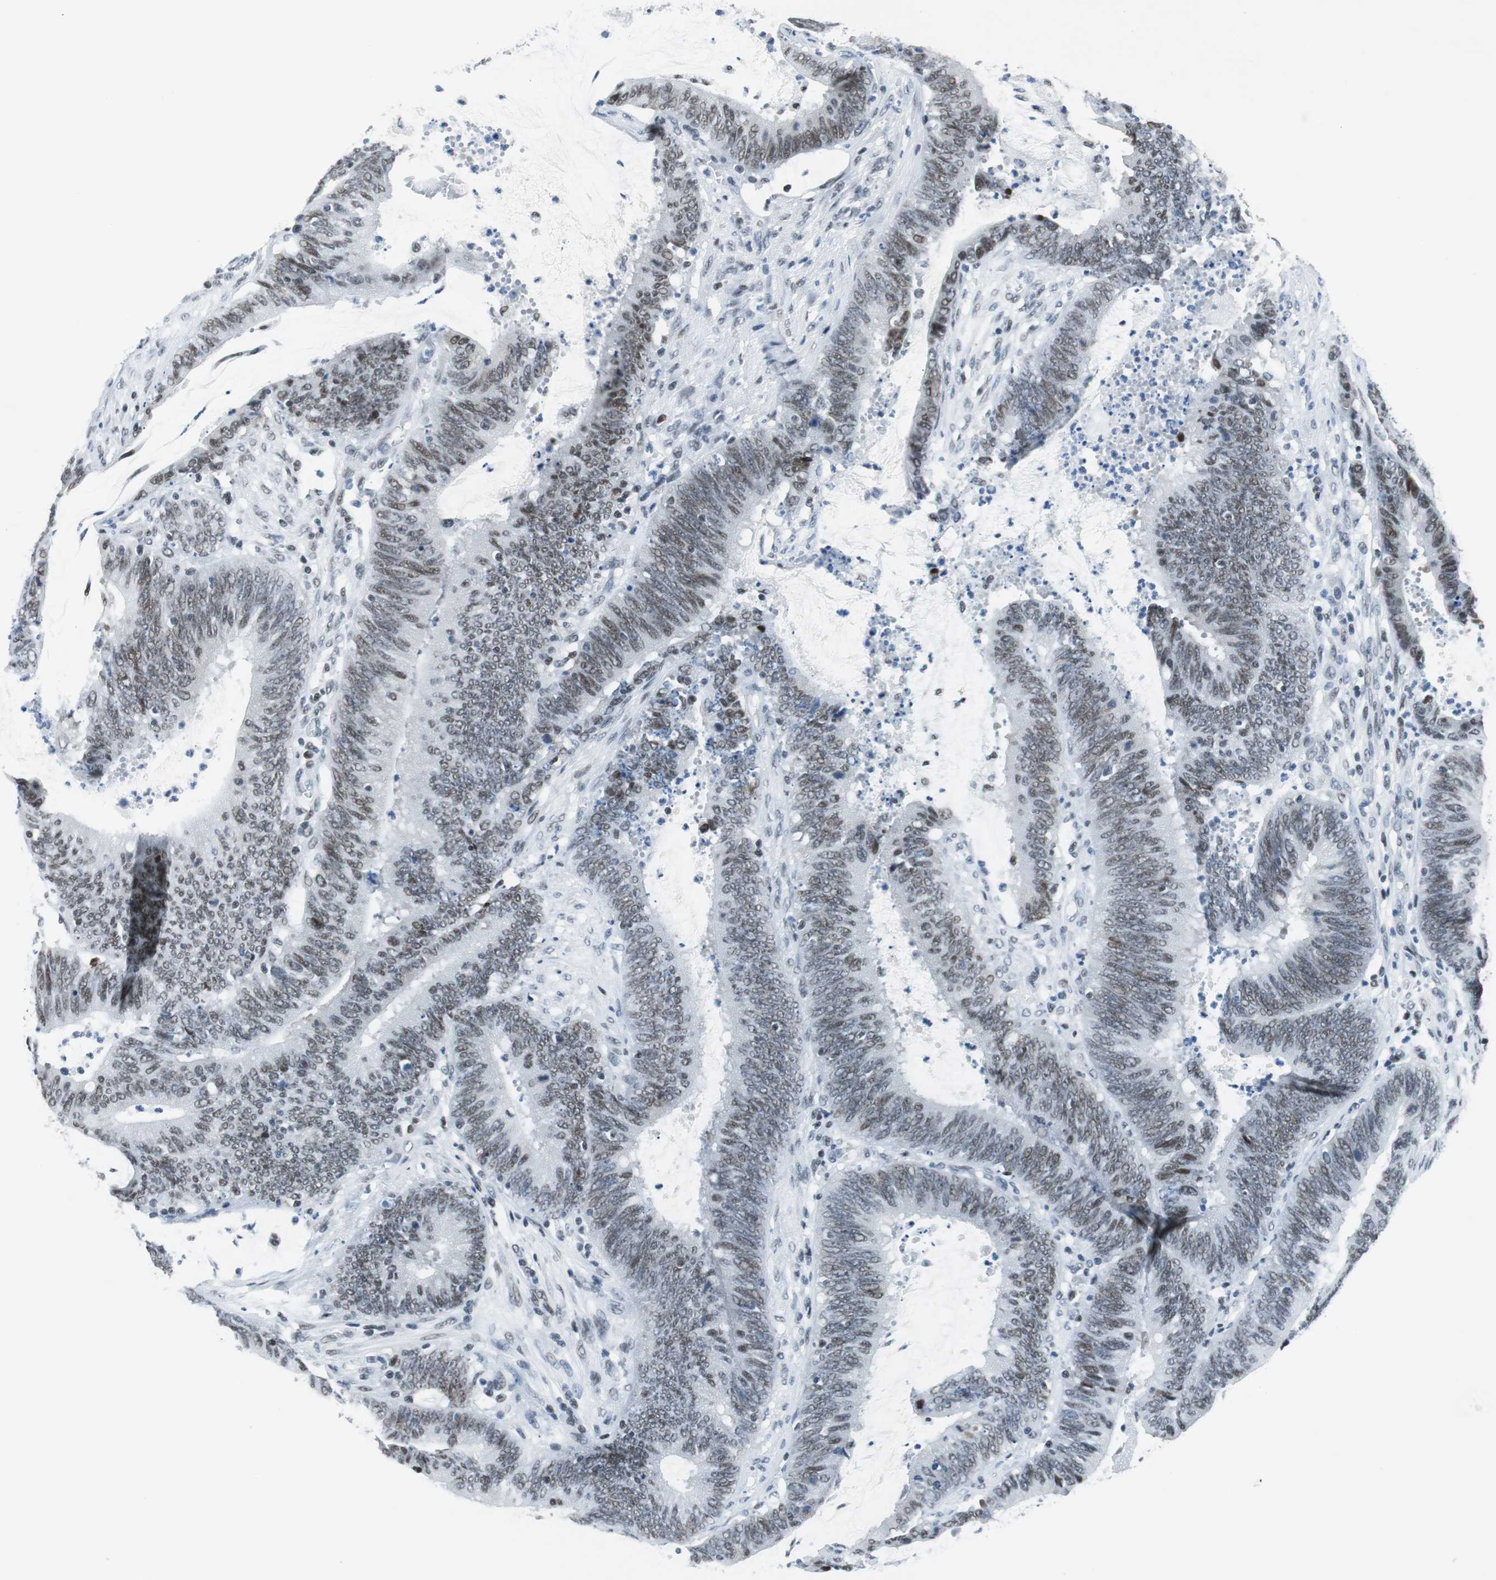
{"staining": {"intensity": "weak", "quantity": "25%-75%", "location": "nuclear"}, "tissue": "colorectal cancer", "cell_type": "Tumor cells", "image_type": "cancer", "snomed": [{"axis": "morphology", "description": "Adenocarcinoma, NOS"}, {"axis": "topography", "description": "Rectum"}], "caption": "Immunohistochemical staining of human adenocarcinoma (colorectal) reveals low levels of weak nuclear protein staining in approximately 25%-75% of tumor cells.", "gene": "HDAC3", "patient": {"sex": "female", "age": 66}}